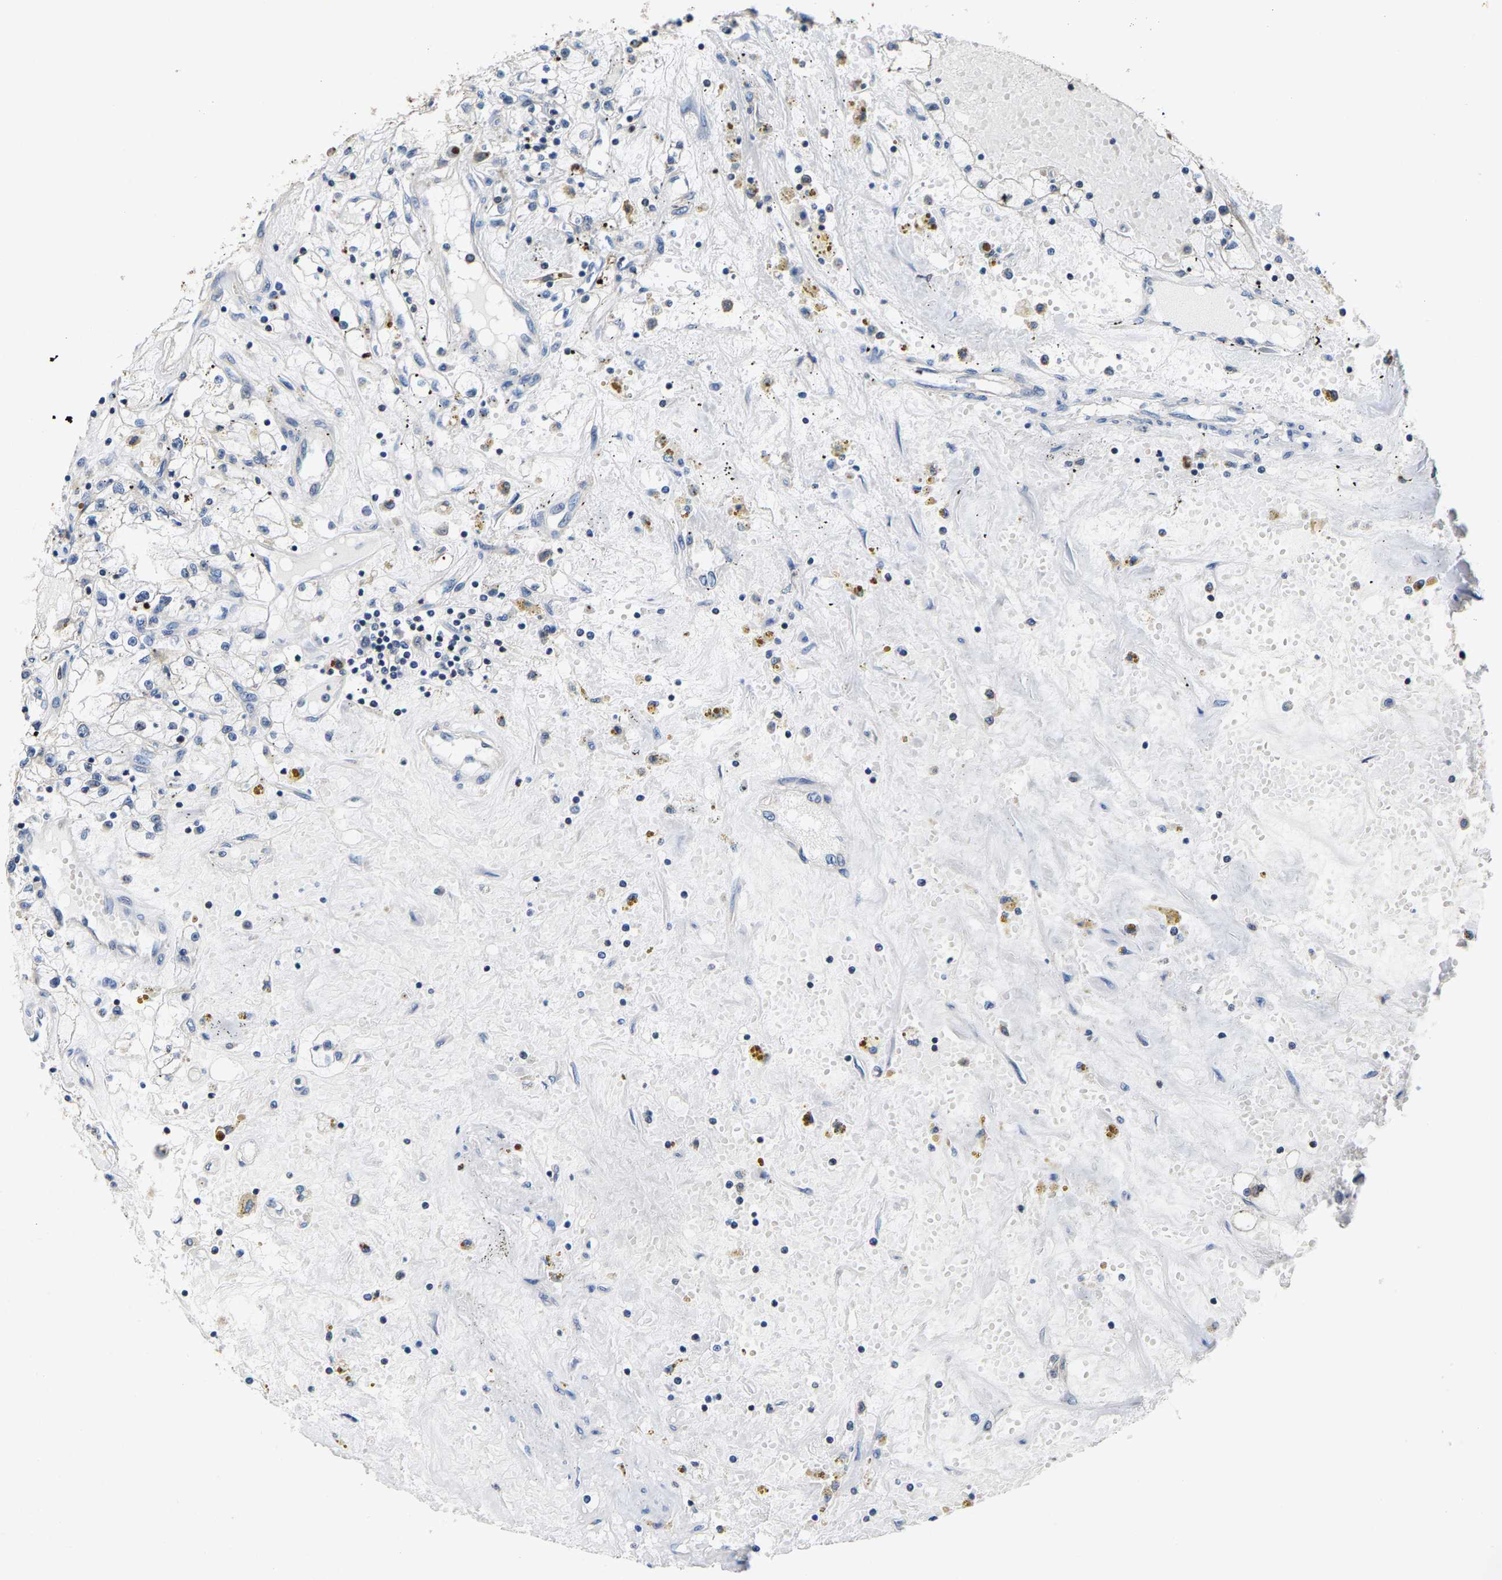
{"staining": {"intensity": "negative", "quantity": "none", "location": "none"}, "tissue": "renal cancer", "cell_type": "Tumor cells", "image_type": "cancer", "snomed": [{"axis": "morphology", "description": "Adenocarcinoma, NOS"}, {"axis": "topography", "description": "Kidney"}], "caption": "A micrograph of human renal adenocarcinoma is negative for staining in tumor cells. (DAB (3,3'-diaminobenzidine) immunohistochemistry (IHC) visualized using brightfield microscopy, high magnification).", "gene": "SHMT2", "patient": {"sex": "male", "age": 56}}